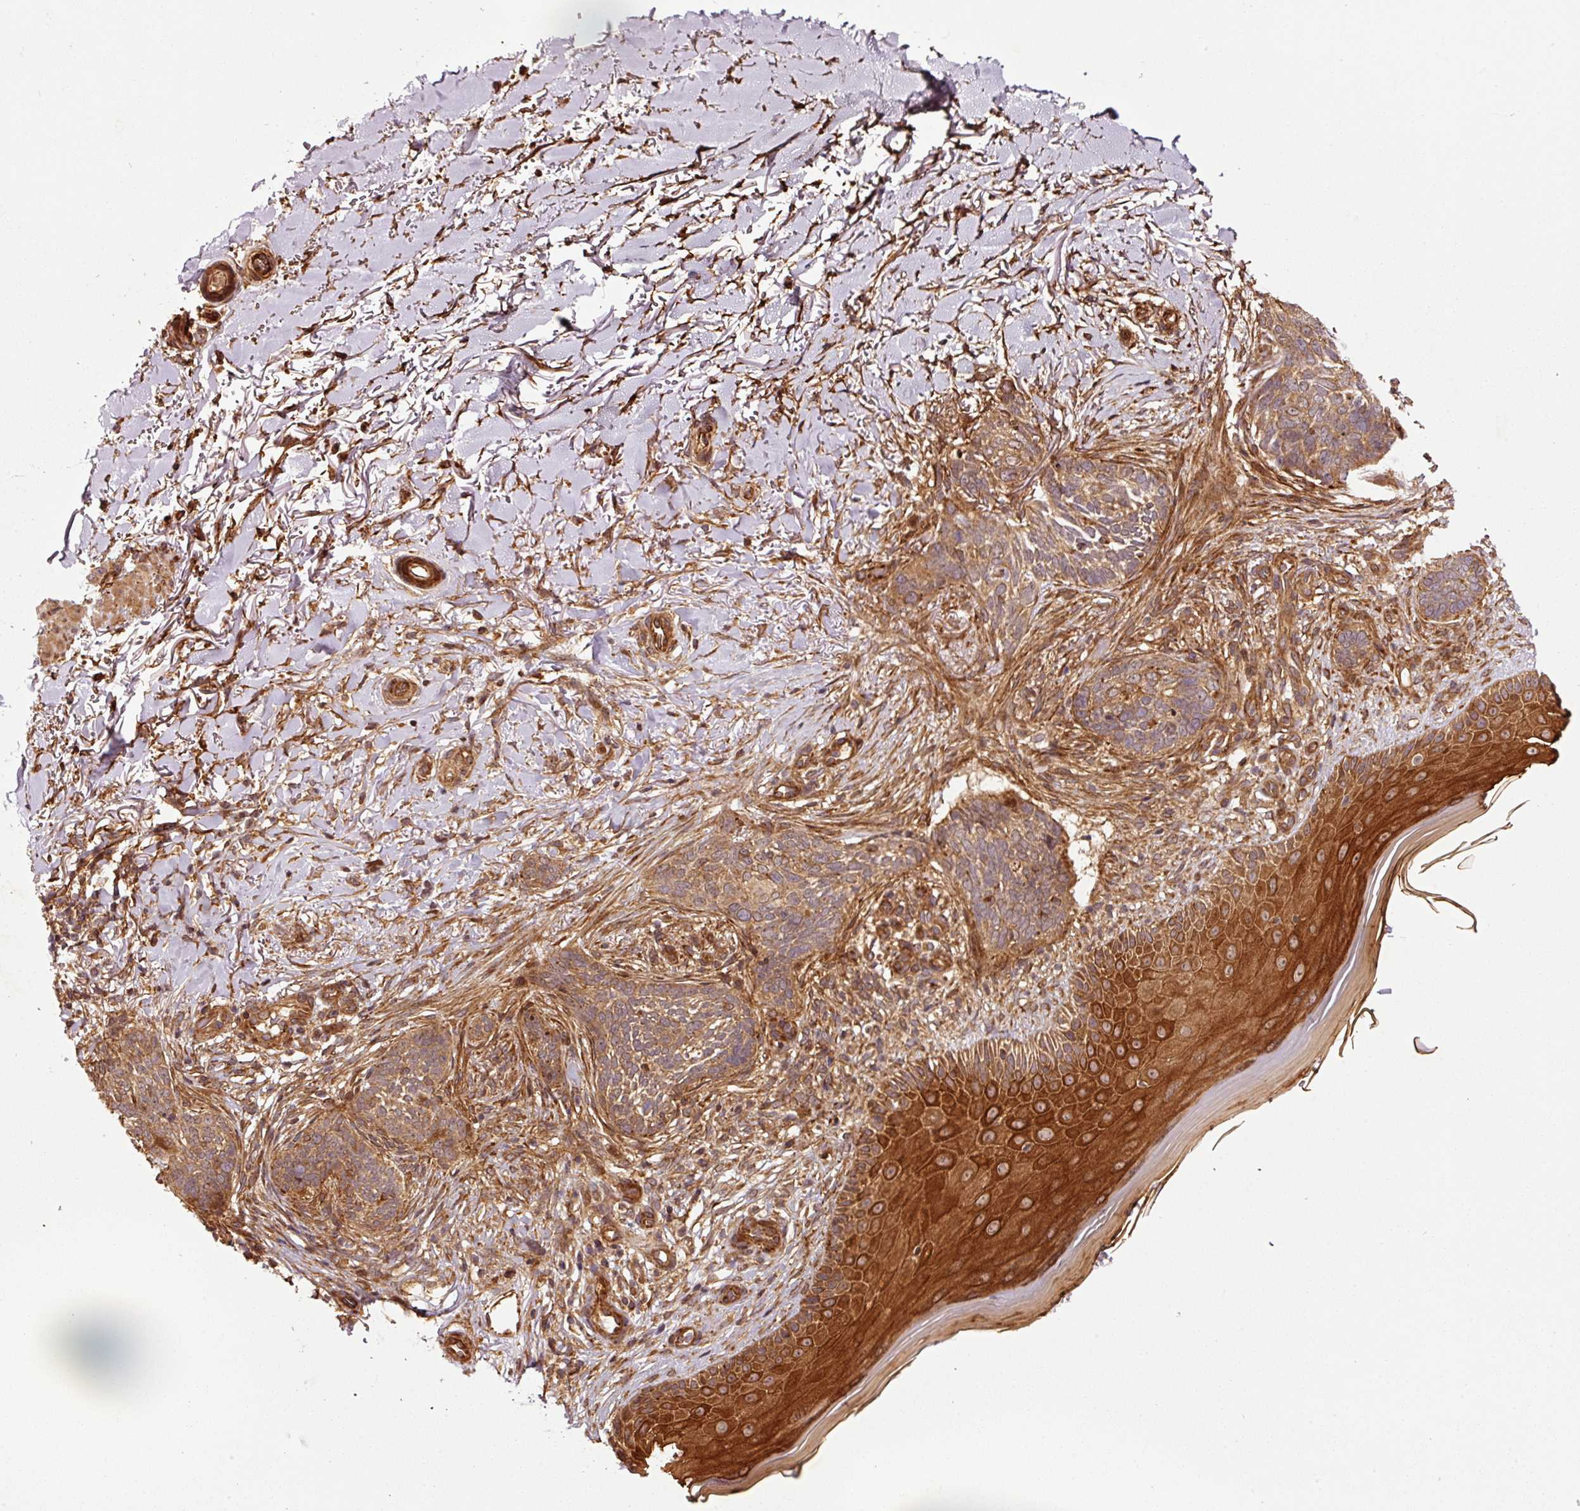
{"staining": {"intensity": "moderate", "quantity": ">75%", "location": "cytoplasmic/membranous"}, "tissue": "skin cancer", "cell_type": "Tumor cells", "image_type": "cancer", "snomed": [{"axis": "morphology", "description": "Normal tissue, NOS"}, {"axis": "morphology", "description": "Basal cell carcinoma"}, {"axis": "topography", "description": "Skin"}], "caption": "This image reveals basal cell carcinoma (skin) stained with immunohistochemistry to label a protein in brown. The cytoplasmic/membranous of tumor cells show moderate positivity for the protein. Nuclei are counter-stained blue.", "gene": "OXER1", "patient": {"sex": "female", "age": 67}}